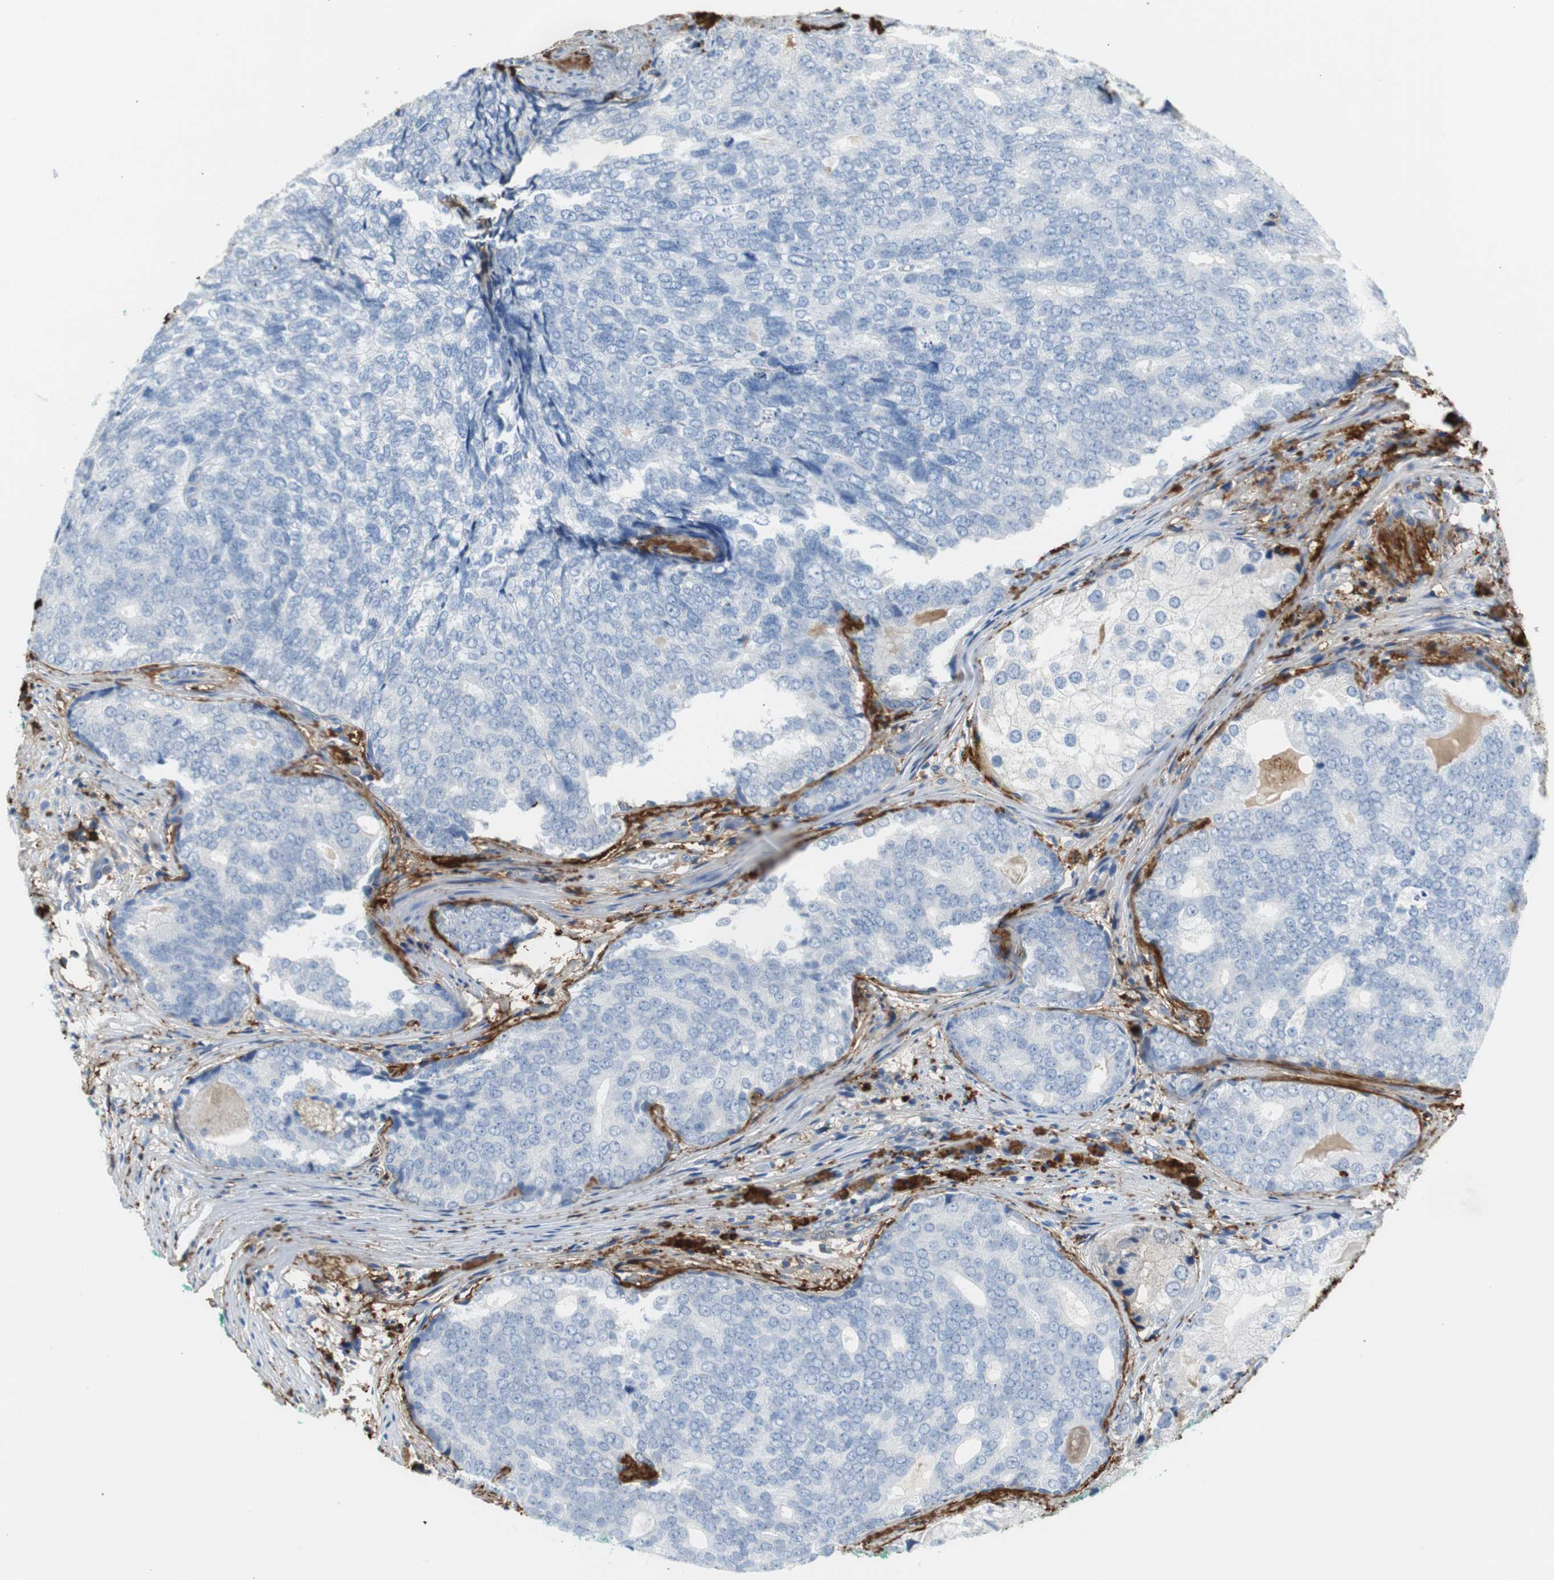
{"staining": {"intensity": "negative", "quantity": "none", "location": "none"}, "tissue": "prostate cancer", "cell_type": "Tumor cells", "image_type": "cancer", "snomed": [{"axis": "morphology", "description": "Adenocarcinoma, High grade"}, {"axis": "topography", "description": "Prostate"}], "caption": "IHC of human prostate adenocarcinoma (high-grade) reveals no staining in tumor cells.", "gene": "APCS", "patient": {"sex": "male", "age": 66}}